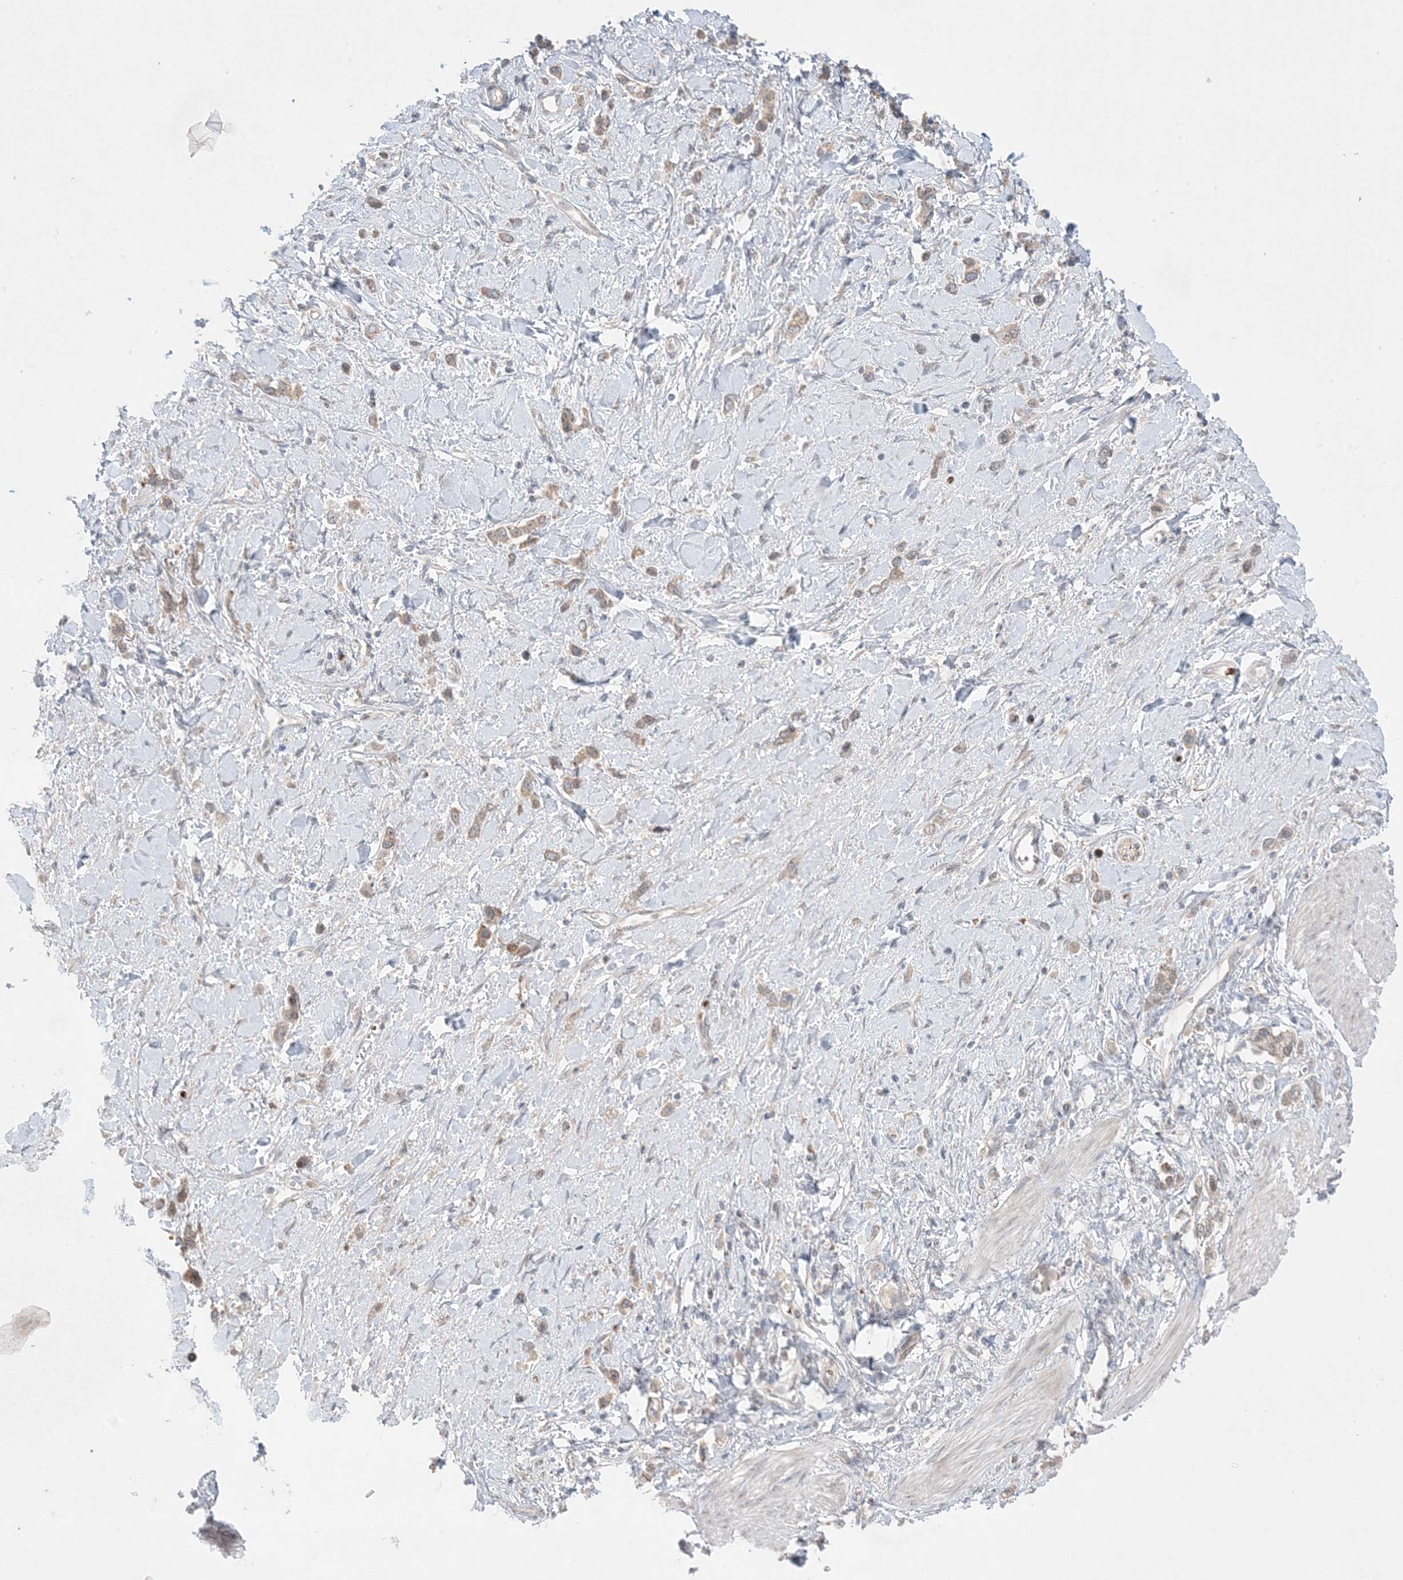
{"staining": {"intensity": "weak", "quantity": ">75%", "location": "cytoplasmic/membranous"}, "tissue": "stomach cancer", "cell_type": "Tumor cells", "image_type": "cancer", "snomed": [{"axis": "morphology", "description": "Normal tissue, NOS"}, {"axis": "morphology", "description": "Adenocarcinoma, NOS"}, {"axis": "topography", "description": "Stomach, upper"}, {"axis": "topography", "description": "Stomach"}], "caption": "Human adenocarcinoma (stomach) stained with a protein marker shows weak staining in tumor cells.", "gene": "MMGT1", "patient": {"sex": "female", "age": 65}}